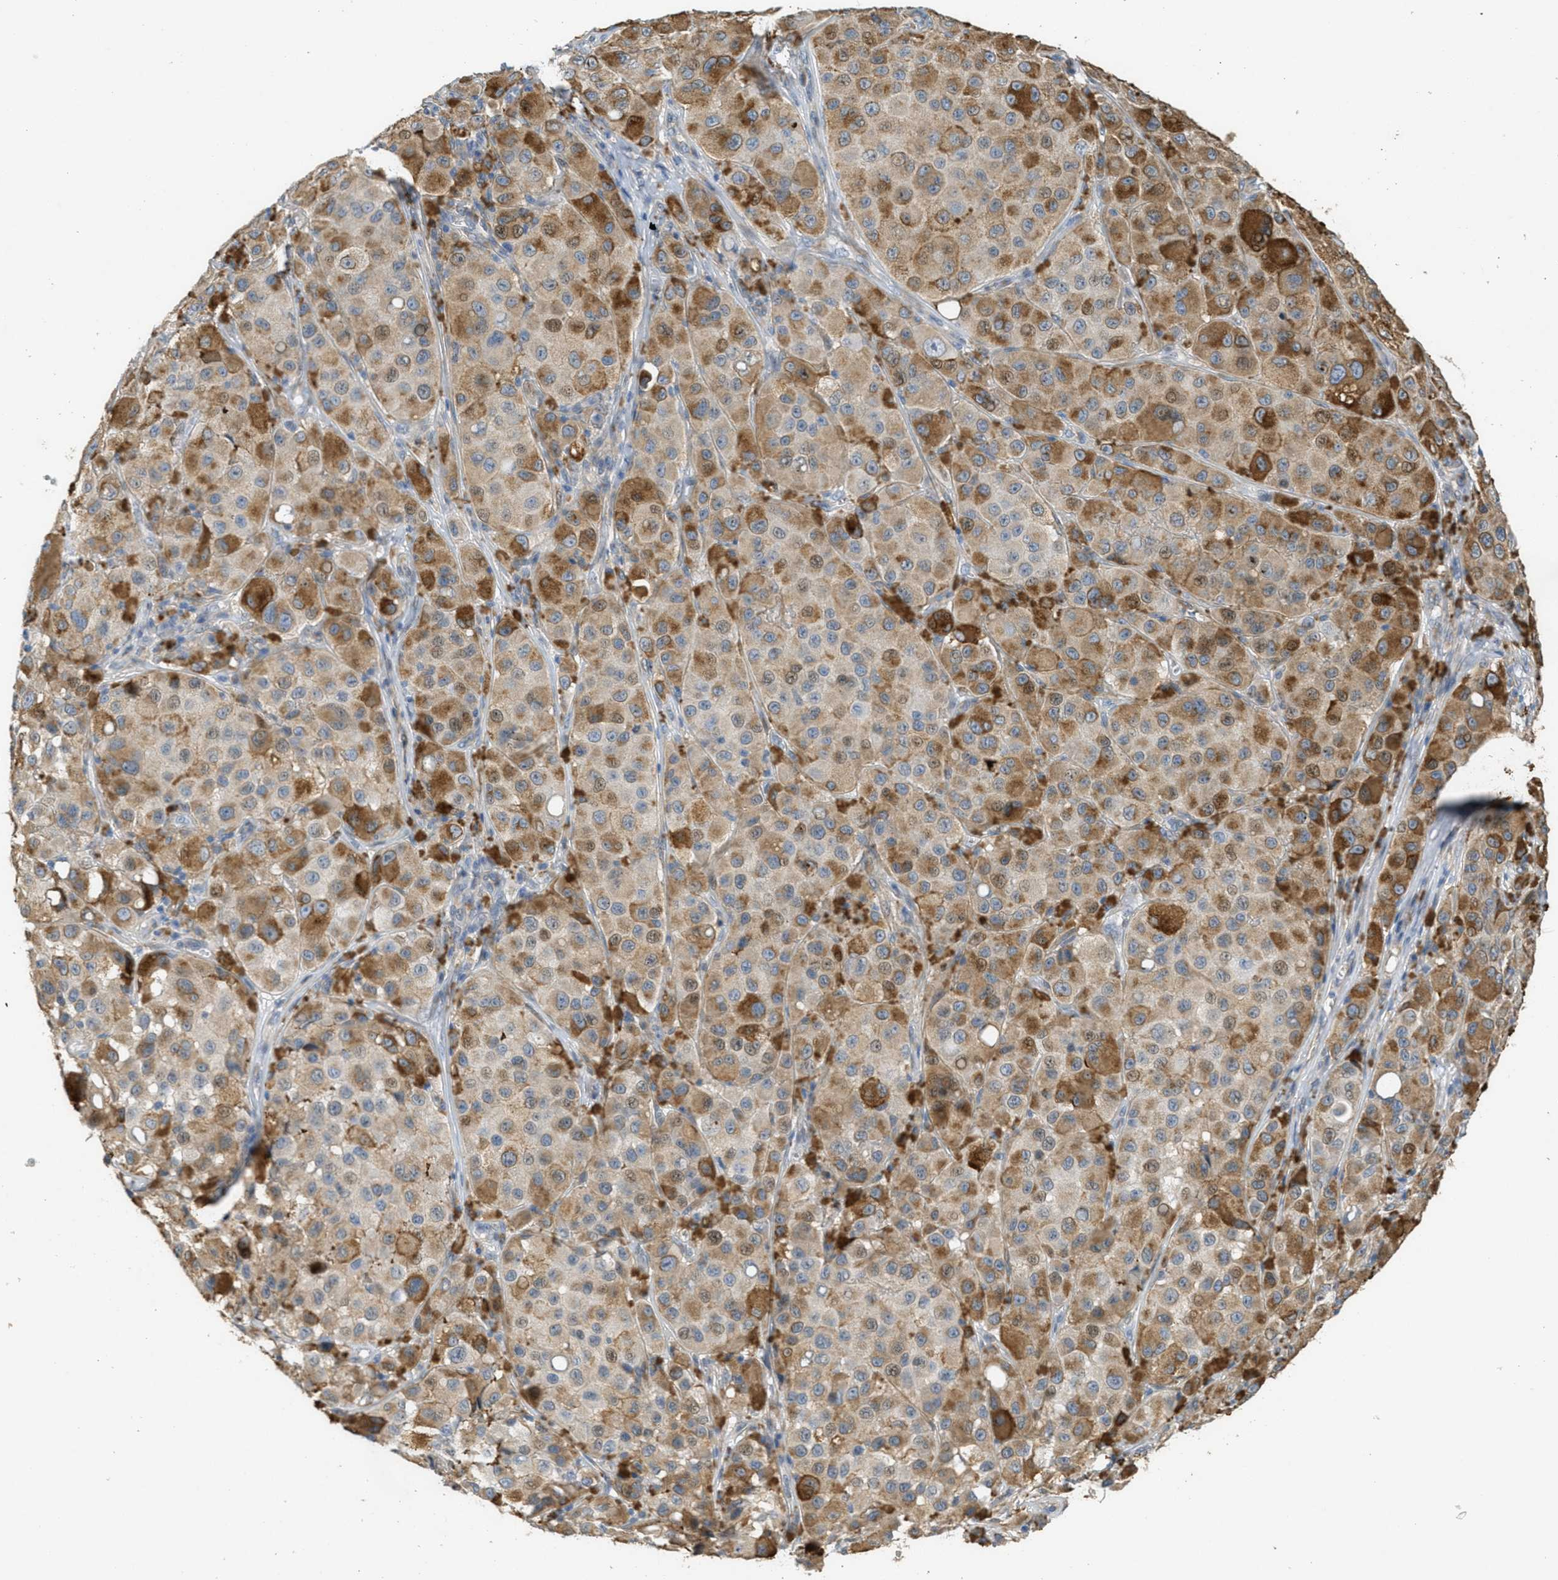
{"staining": {"intensity": "weak", "quantity": ">75%", "location": "cytoplasmic/membranous"}, "tissue": "melanoma", "cell_type": "Tumor cells", "image_type": "cancer", "snomed": [{"axis": "morphology", "description": "Malignant melanoma, NOS"}, {"axis": "topography", "description": "Skin"}], "caption": "Protein expression analysis of human malignant melanoma reveals weak cytoplasmic/membranous expression in approximately >75% of tumor cells.", "gene": "ADCY5", "patient": {"sex": "male", "age": 84}}